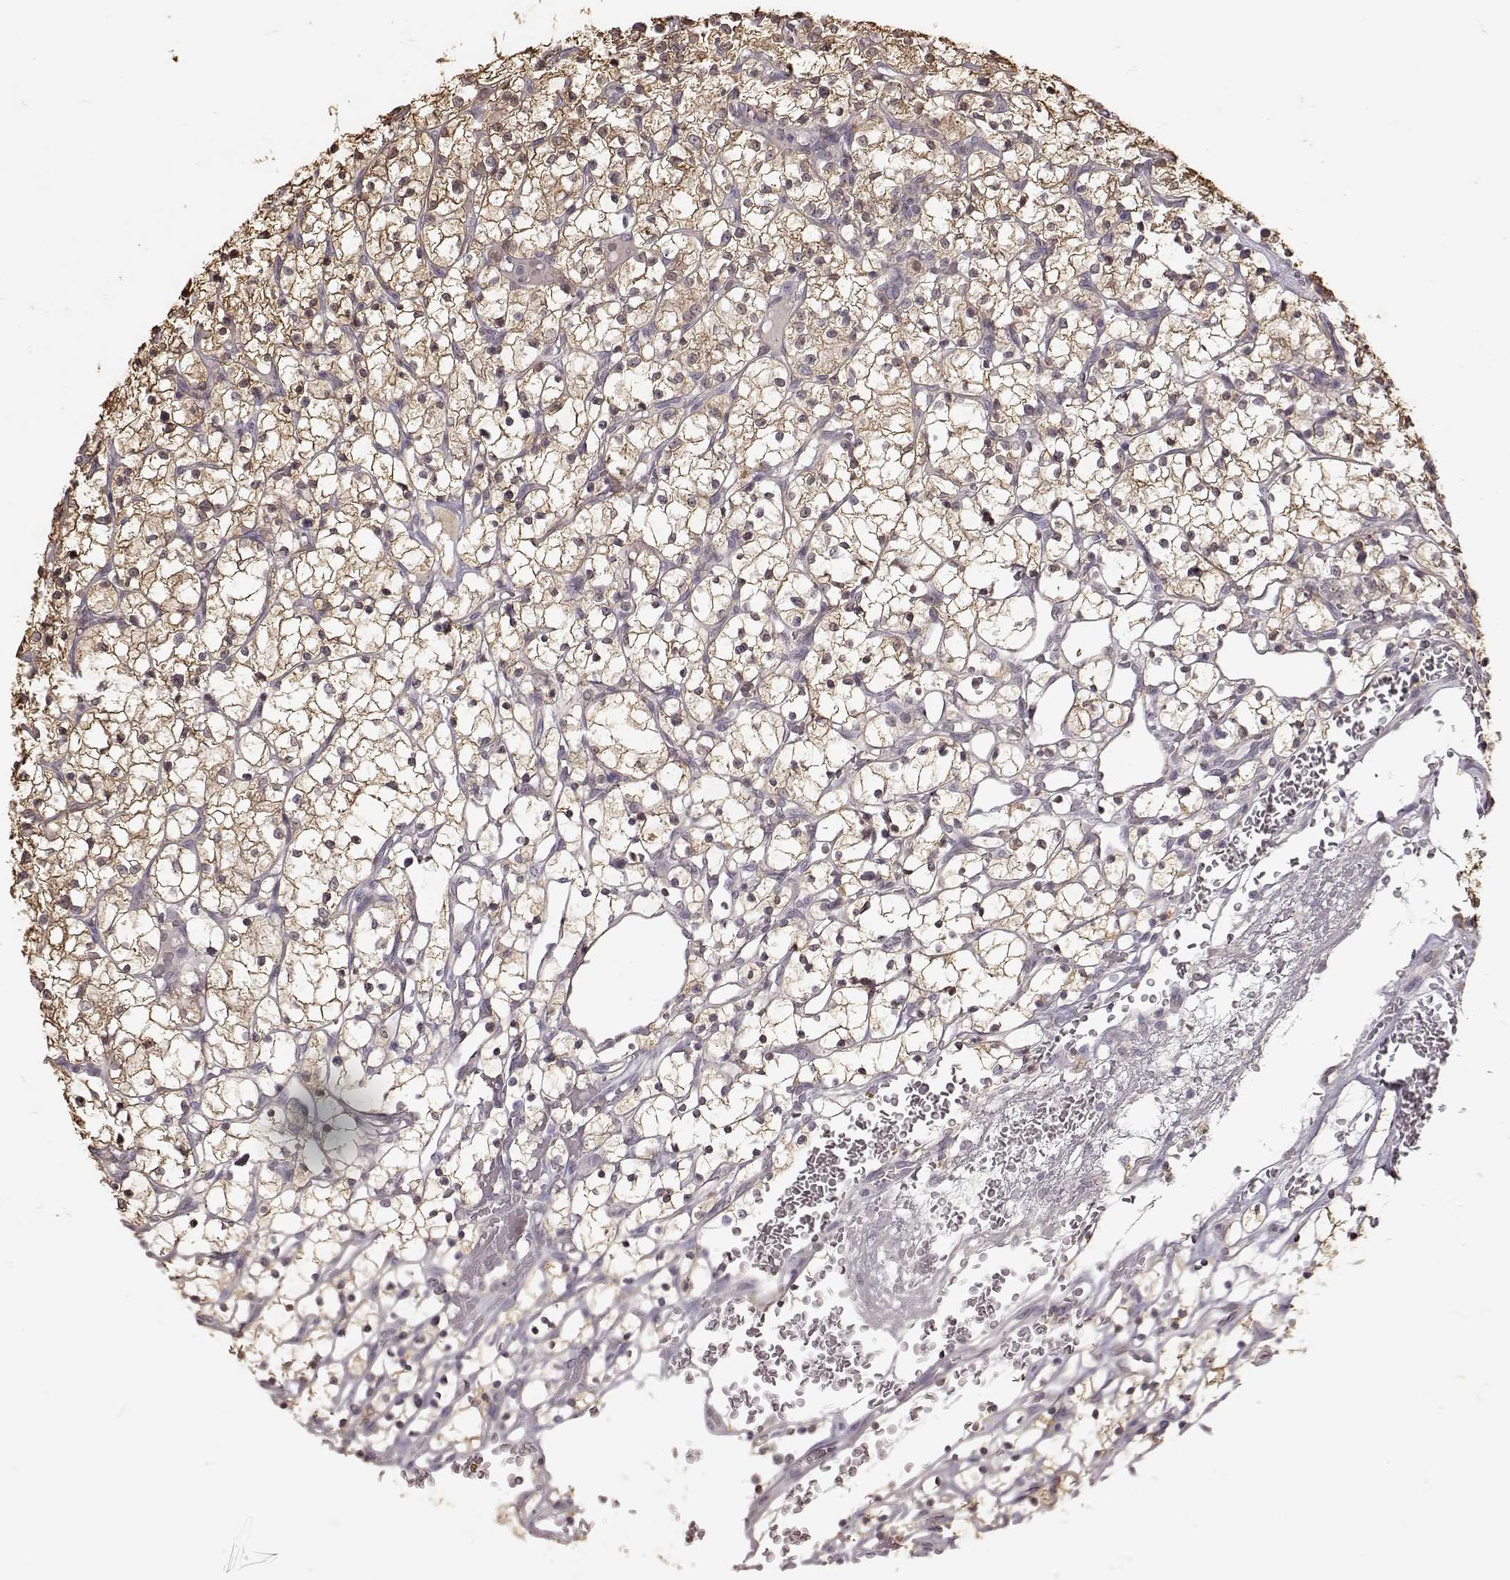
{"staining": {"intensity": "moderate", "quantity": ">75%", "location": "cytoplasmic/membranous"}, "tissue": "renal cancer", "cell_type": "Tumor cells", "image_type": "cancer", "snomed": [{"axis": "morphology", "description": "Adenocarcinoma, NOS"}, {"axis": "topography", "description": "Kidney"}], "caption": "Immunohistochemical staining of adenocarcinoma (renal) displays medium levels of moderate cytoplasmic/membranous protein positivity in about >75% of tumor cells.", "gene": "CRB1", "patient": {"sex": "female", "age": 64}}